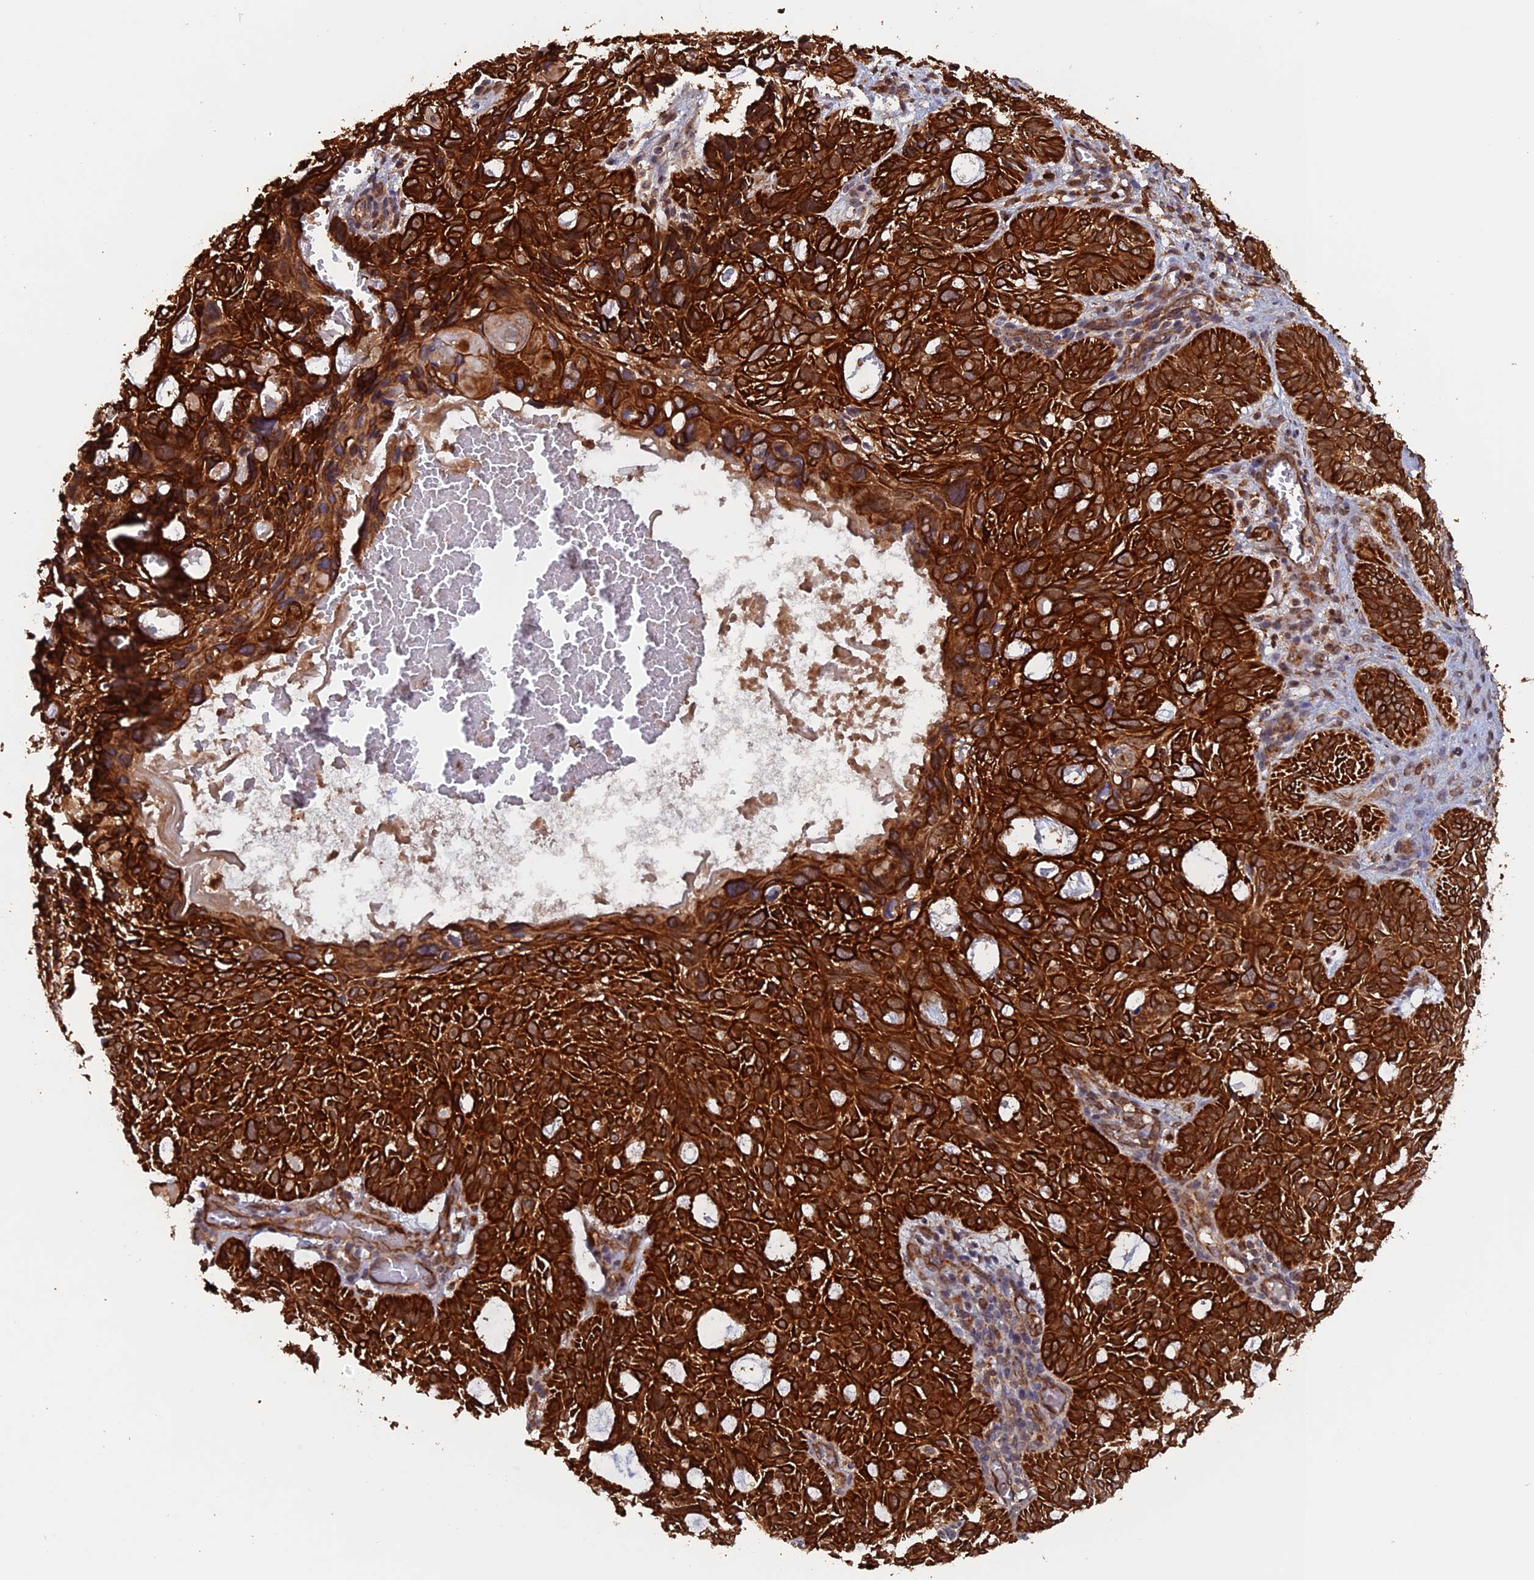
{"staining": {"intensity": "strong", "quantity": ">75%", "location": "cytoplasmic/membranous"}, "tissue": "skin cancer", "cell_type": "Tumor cells", "image_type": "cancer", "snomed": [{"axis": "morphology", "description": "Basal cell carcinoma"}, {"axis": "topography", "description": "Skin"}], "caption": "Skin cancer was stained to show a protein in brown. There is high levels of strong cytoplasmic/membranous positivity in about >75% of tumor cells.", "gene": "DTYMK", "patient": {"sex": "male", "age": 69}}